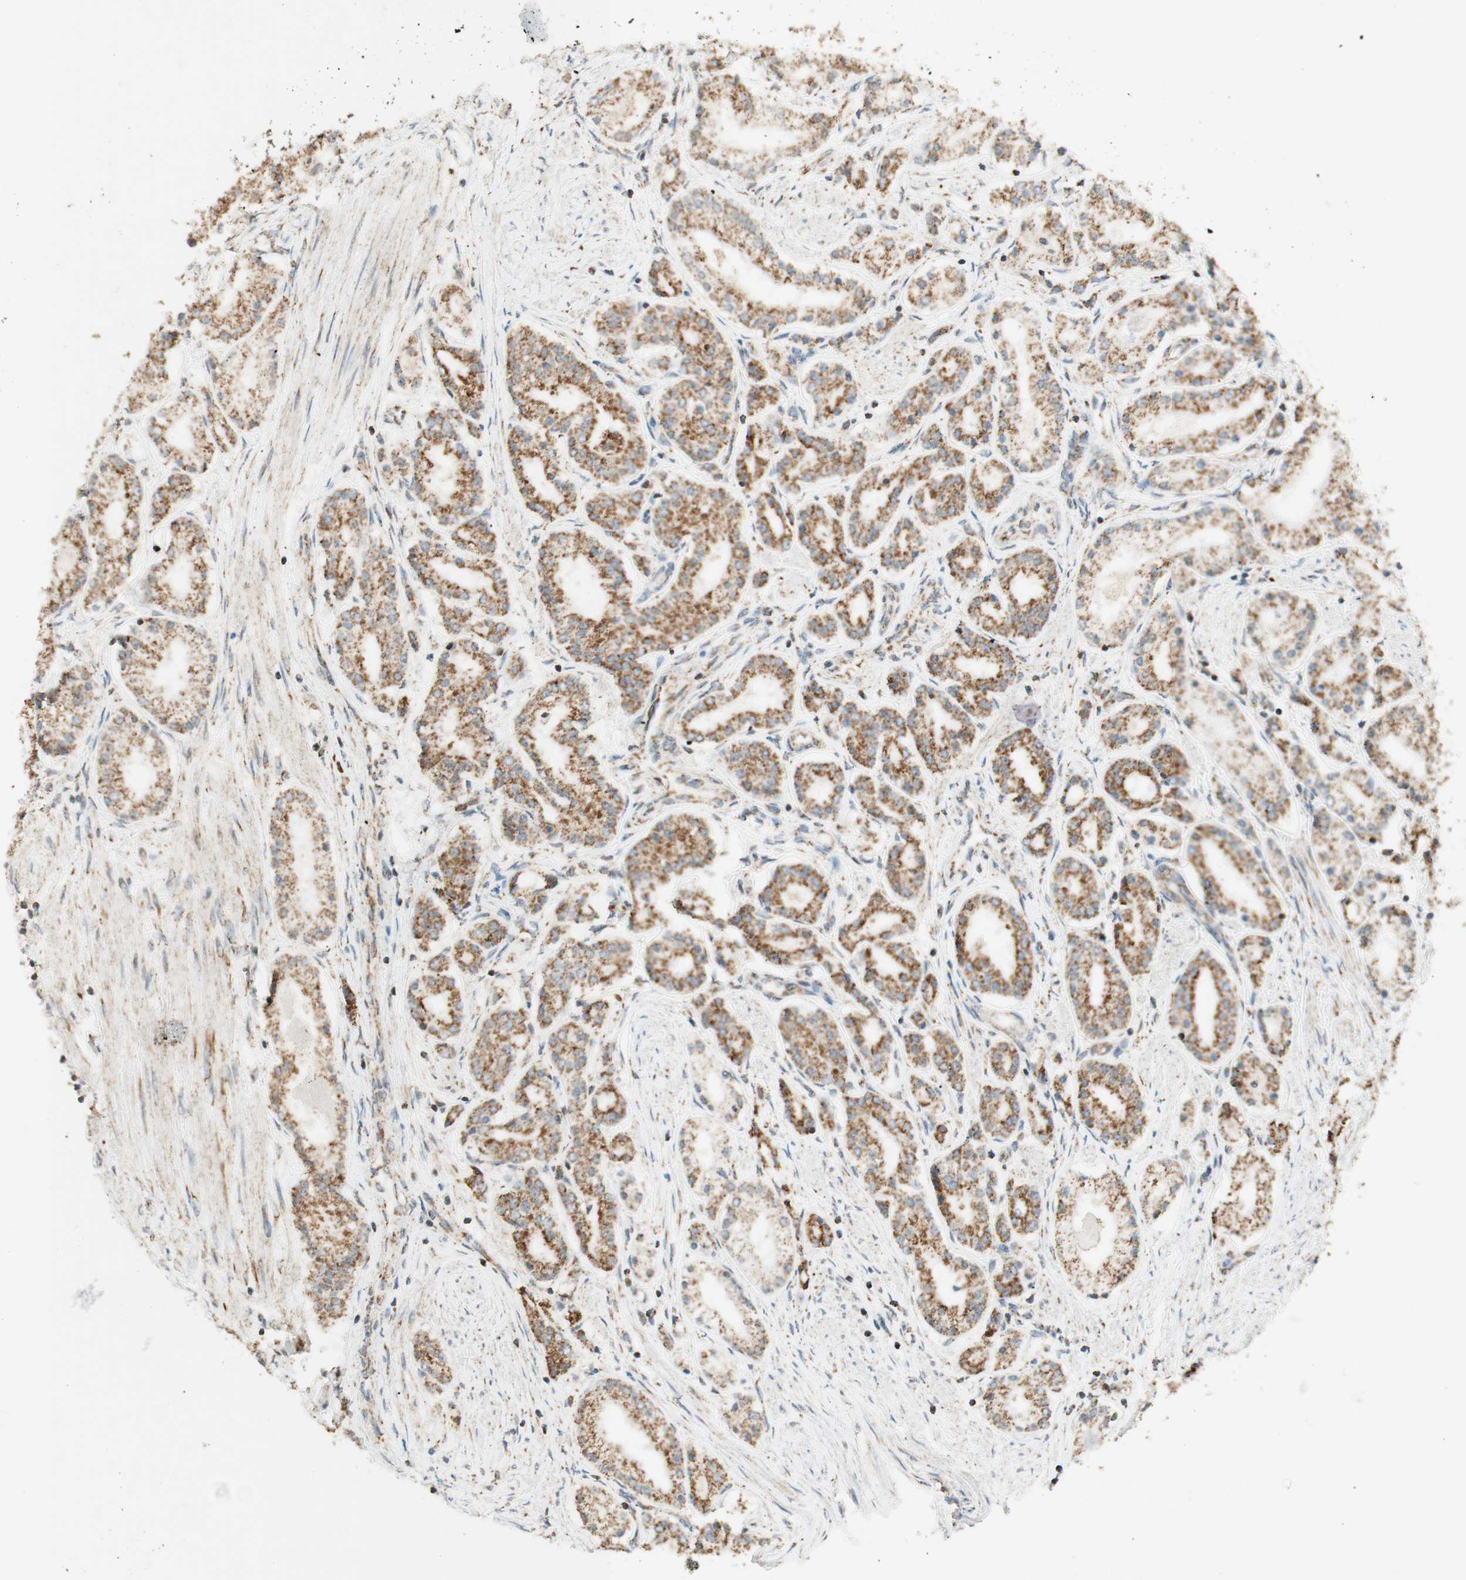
{"staining": {"intensity": "moderate", "quantity": ">75%", "location": "cytoplasmic/membranous"}, "tissue": "prostate cancer", "cell_type": "Tumor cells", "image_type": "cancer", "snomed": [{"axis": "morphology", "description": "Adenocarcinoma, Low grade"}, {"axis": "topography", "description": "Prostate"}], "caption": "The immunohistochemical stain shows moderate cytoplasmic/membranous positivity in tumor cells of prostate low-grade adenocarcinoma tissue.", "gene": "ZNF782", "patient": {"sex": "male", "age": 63}}